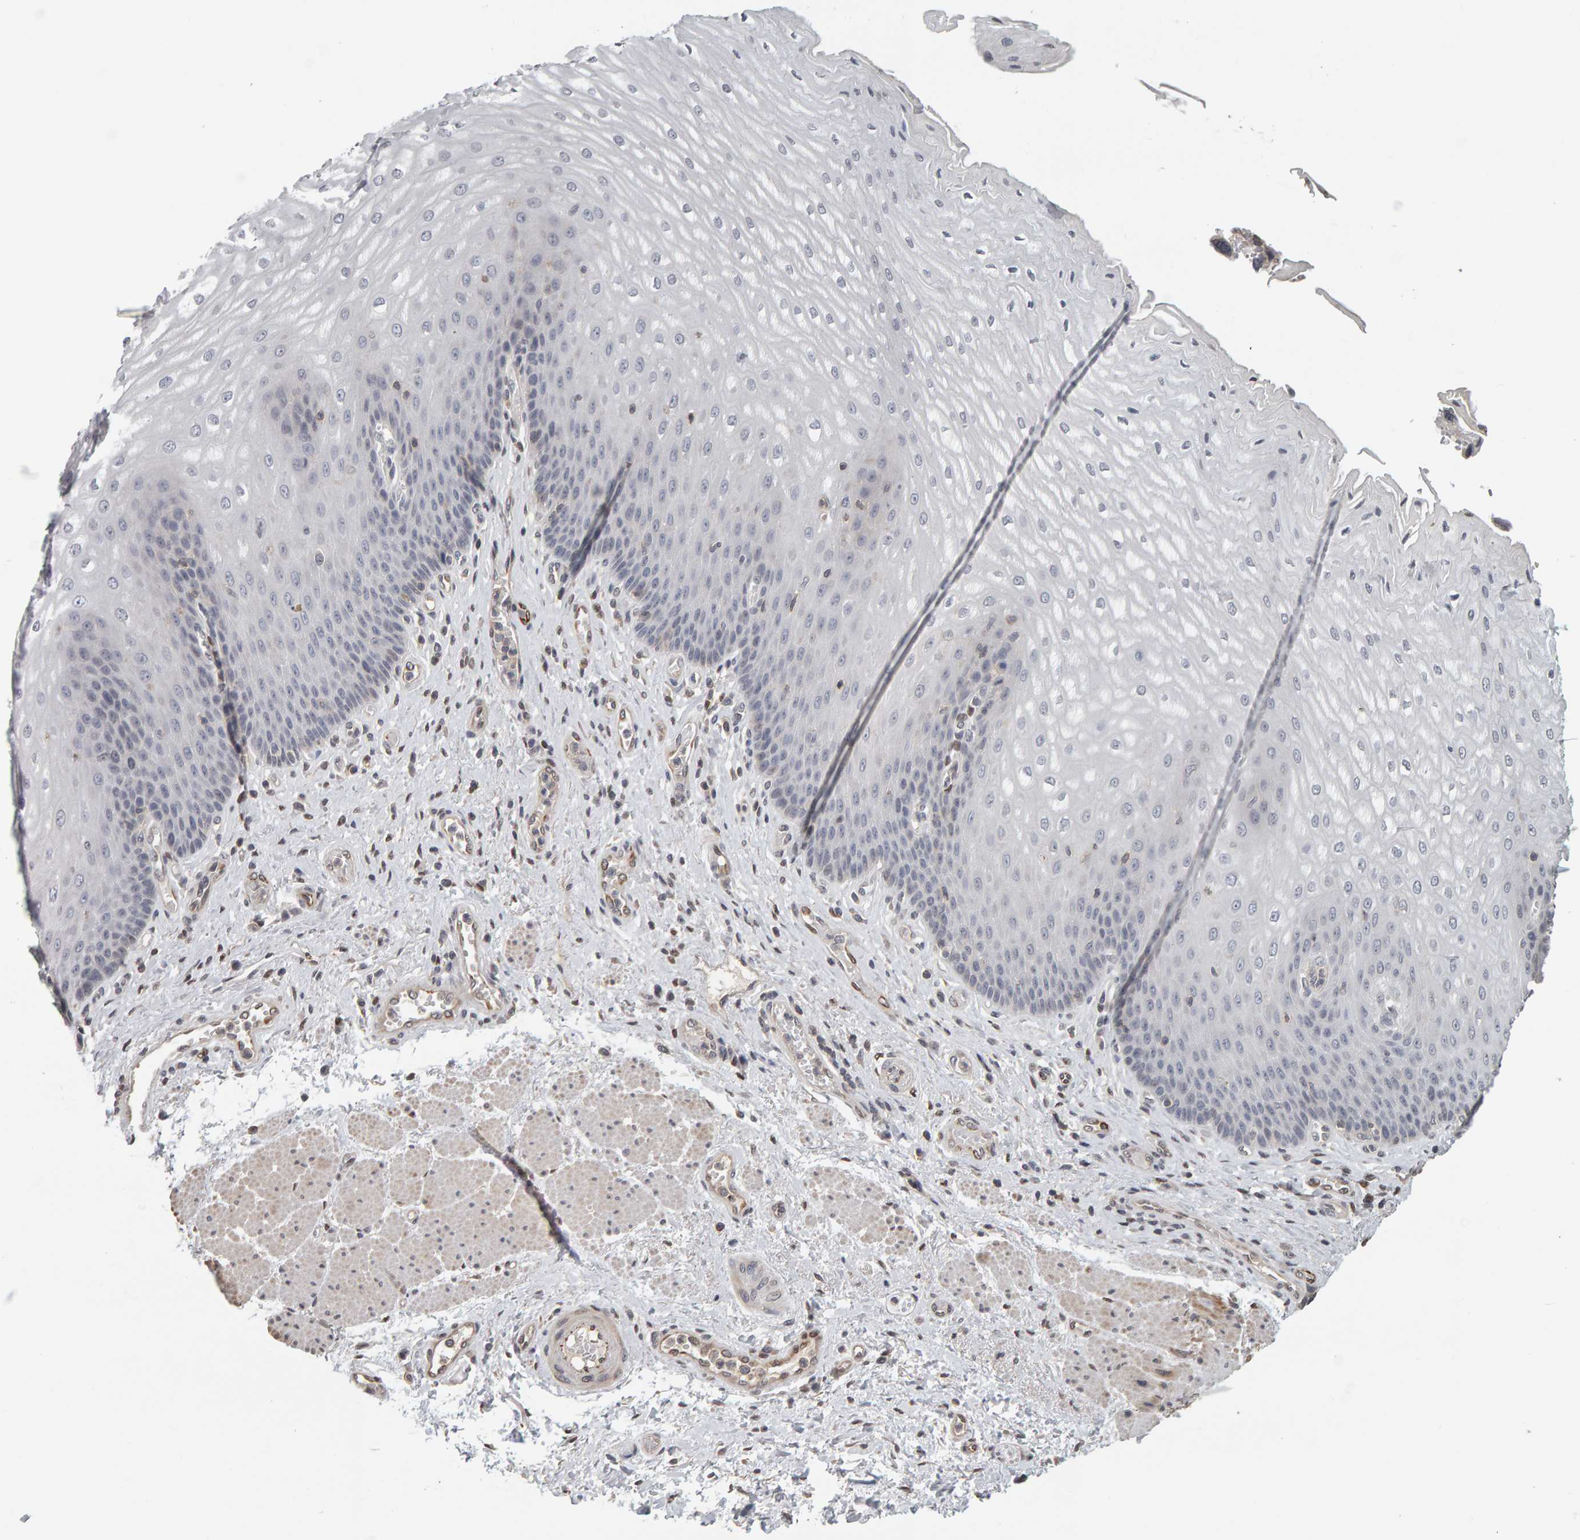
{"staining": {"intensity": "negative", "quantity": "none", "location": "none"}, "tissue": "esophagus", "cell_type": "Squamous epithelial cells", "image_type": "normal", "snomed": [{"axis": "morphology", "description": "Normal tissue, NOS"}, {"axis": "topography", "description": "Esophagus"}], "caption": "An IHC photomicrograph of benign esophagus is shown. There is no staining in squamous epithelial cells of esophagus.", "gene": "TEFM", "patient": {"sex": "male", "age": 54}}